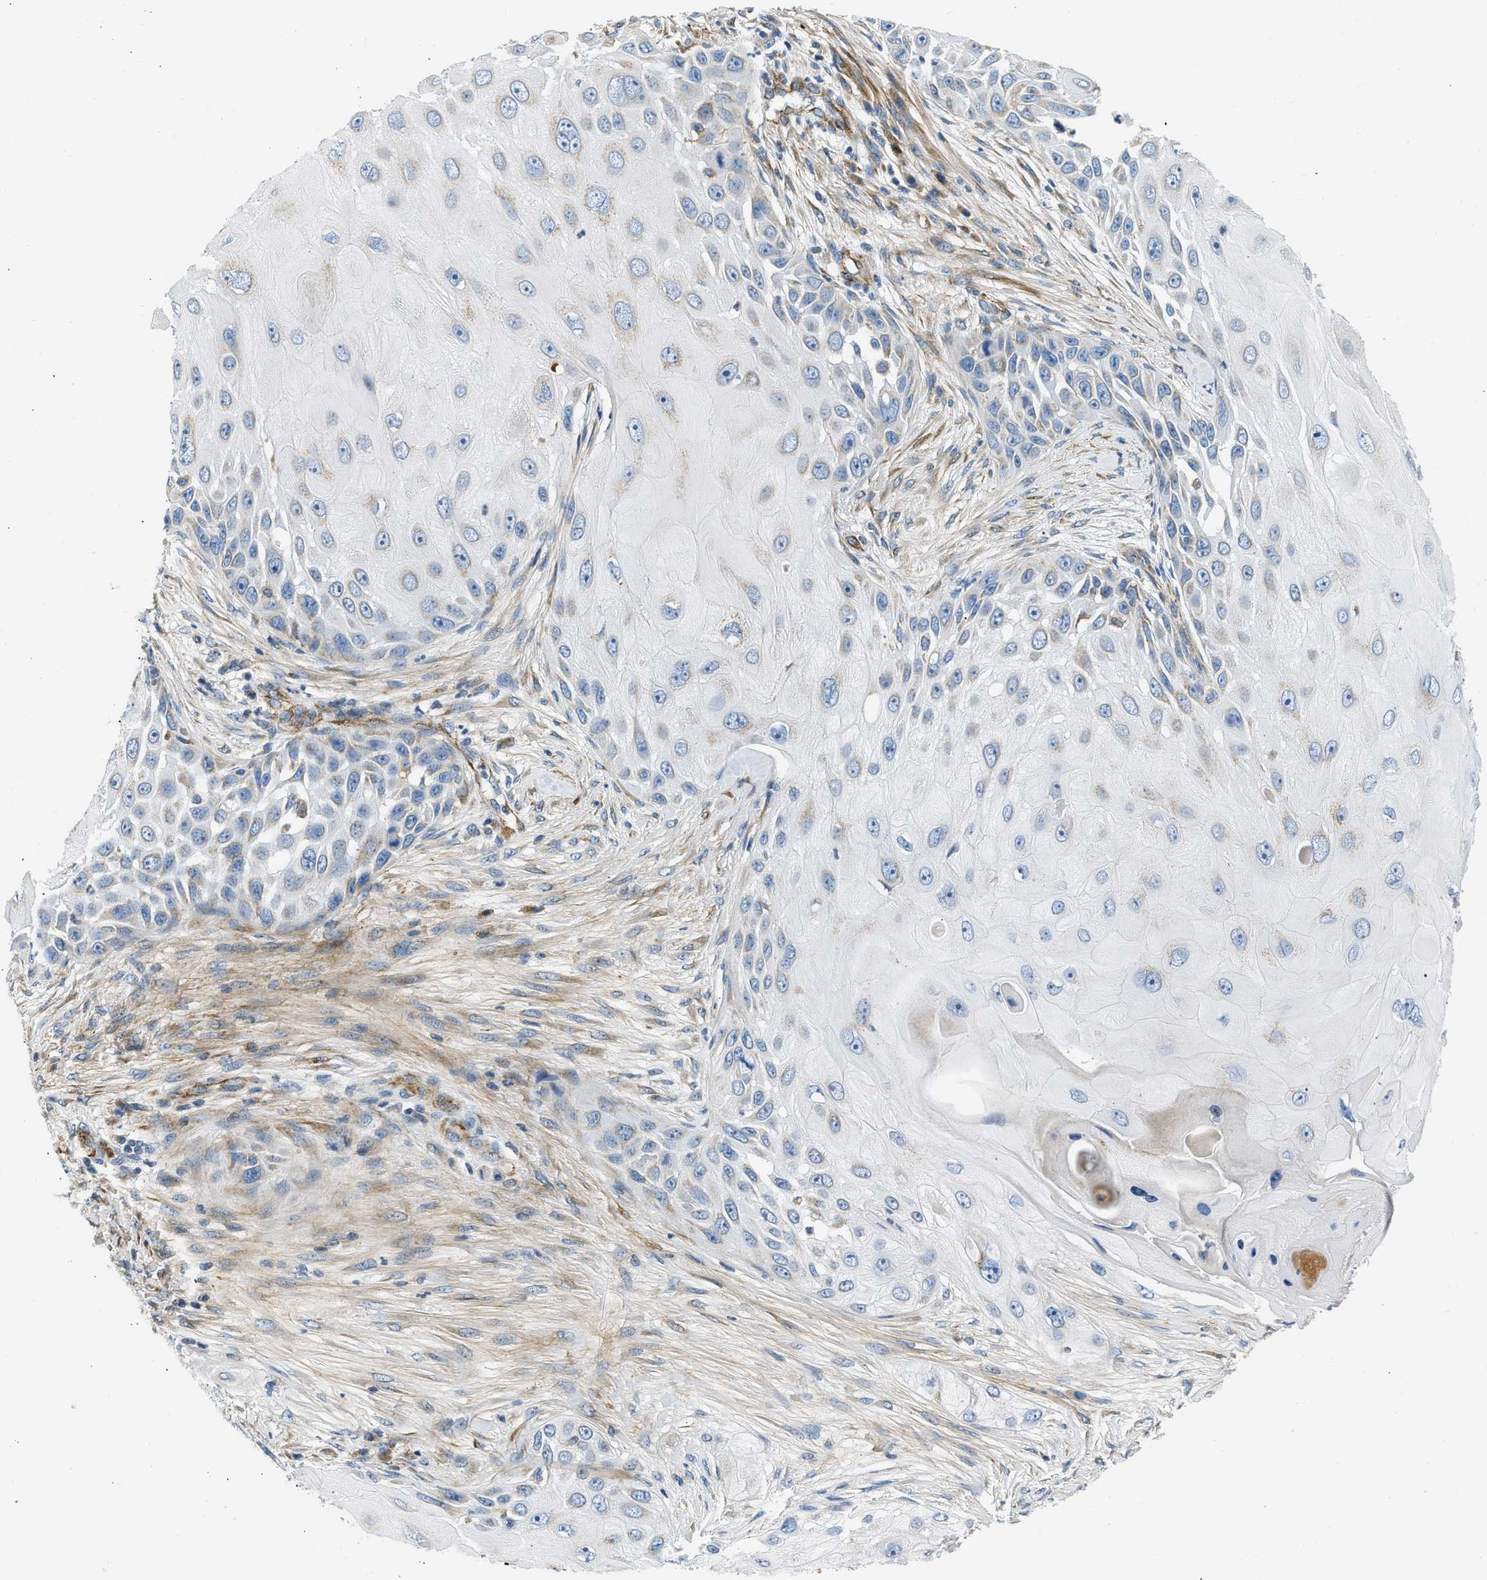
{"staining": {"intensity": "negative", "quantity": "none", "location": "none"}, "tissue": "skin cancer", "cell_type": "Tumor cells", "image_type": "cancer", "snomed": [{"axis": "morphology", "description": "Squamous cell carcinoma, NOS"}, {"axis": "topography", "description": "Skin"}], "caption": "DAB immunohistochemical staining of squamous cell carcinoma (skin) reveals no significant staining in tumor cells.", "gene": "ULK4", "patient": {"sex": "female", "age": 44}}